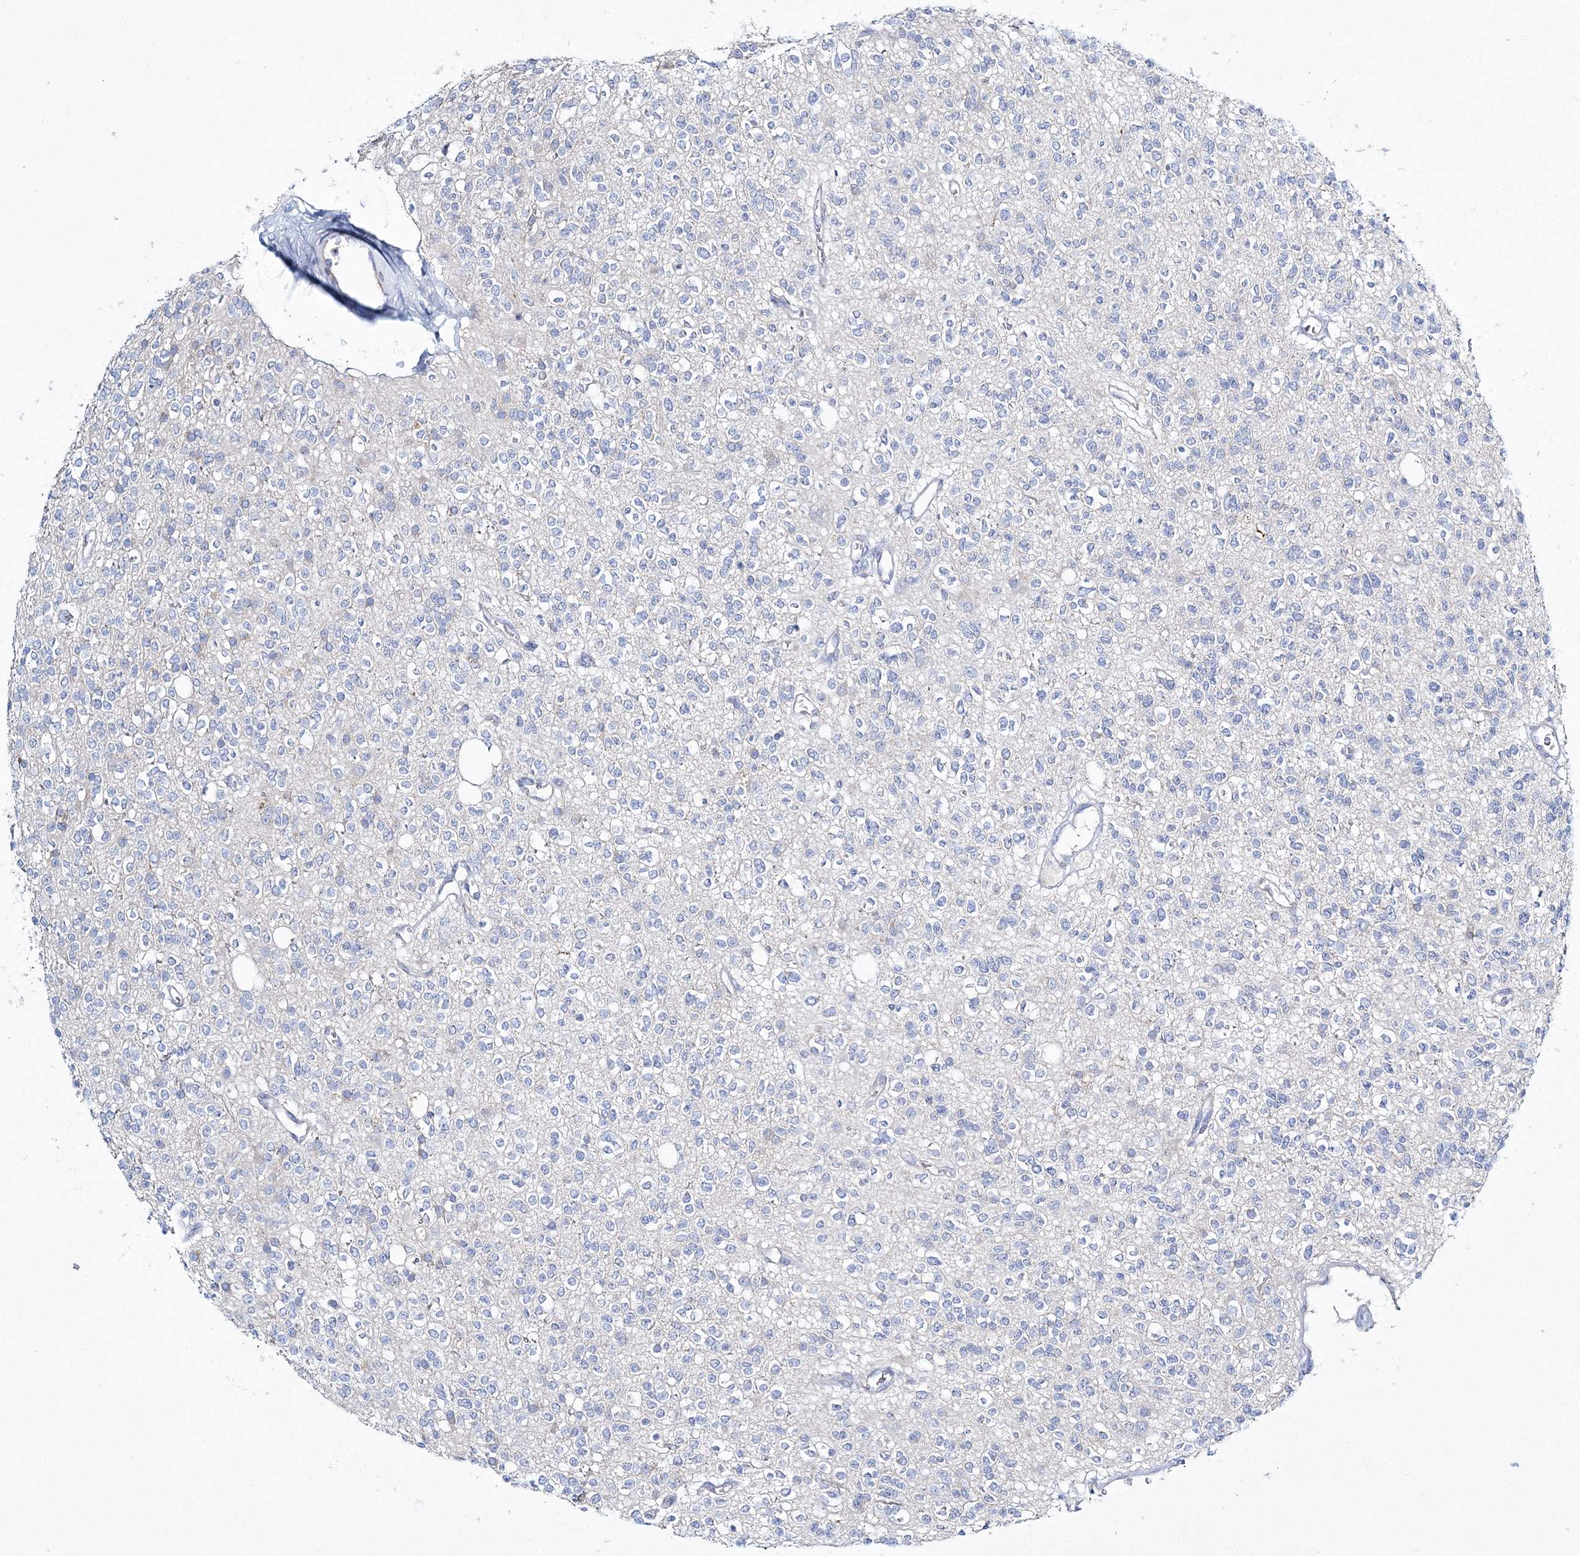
{"staining": {"intensity": "negative", "quantity": "none", "location": "none"}, "tissue": "glioma", "cell_type": "Tumor cells", "image_type": "cancer", "snomed": [{"axis": "morphology", "description": "Glioma, malignant, High grade"}, {"axis": "topography", "description": "Brain"}], "caption": "Tumor cells are negative for brown protein staining in glioma. The staining was performed using DAB to visualize the protein expression in brown, while the nuclei were stained in blue with hematoxylin (Magnification: 20x).", "gene": "ADGRL1", "patient": {"sex": "male", "age": 34}}